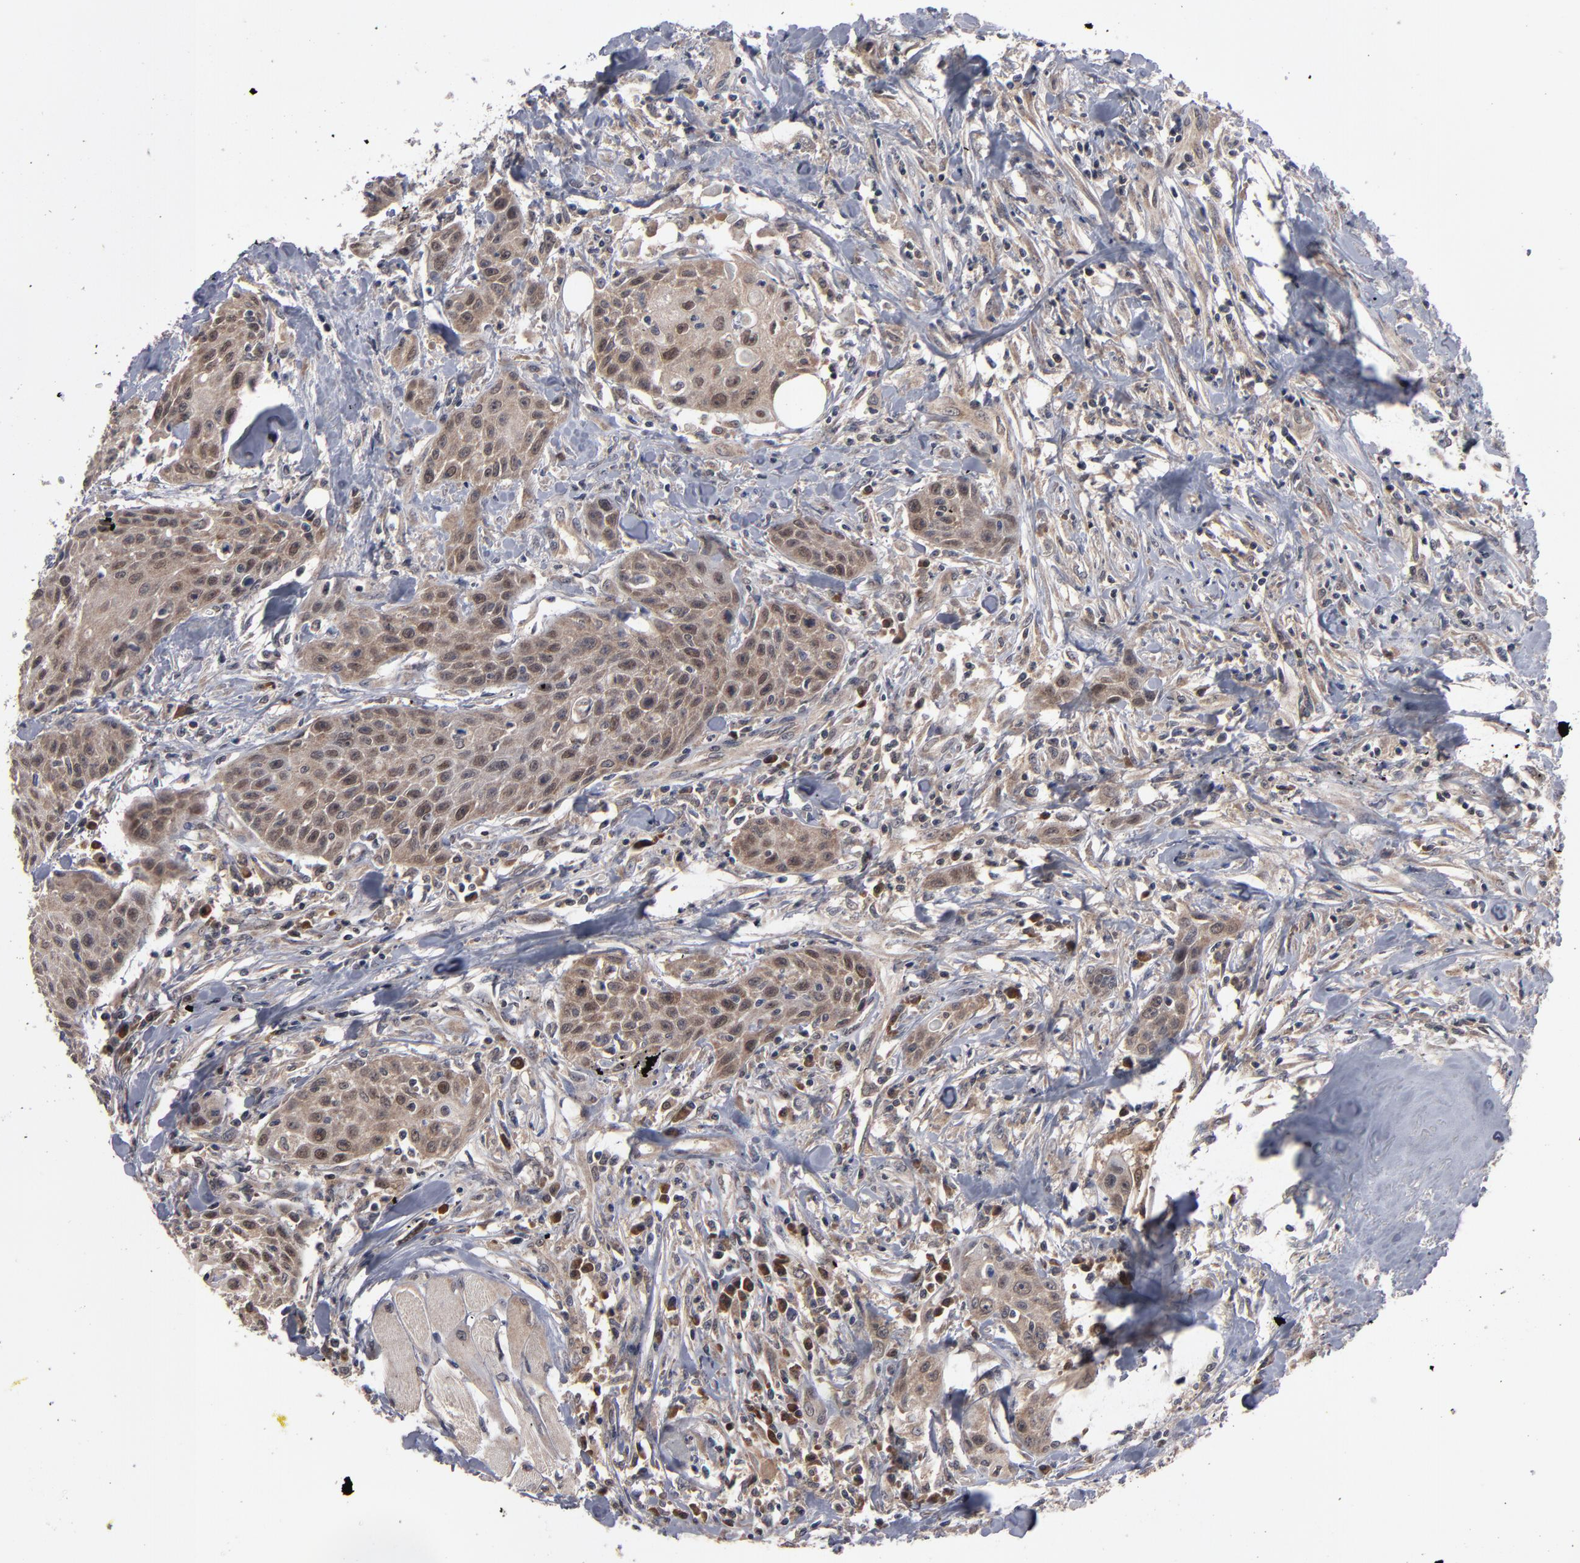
{"staining": {"intensity": "weak", "quantity": "25%-75%", "location": "cytoplasmic/membranous"}, "tissue": "head and neck cancer", "cell_type": "Tumor cells", "image_type": "cancer", "snomed": [{"axis": "morphology", "description": "Squamous cell carcinoma, NOS"}, {"axis": "topography", "description": "Oral tissue"}, {"axis": "topography", "description": "Head-Neck"}], "caption": "DAB (3,3'-diaminobenzidine) immunohistochemical staining of human head and neck cancer (squamous cell carcinoma) demonstrates weak cytoplasmic/membranous protein positivity in about 25%-75% of tumor cells.", "gene": "ALG13", "patient": {"sex": "female", "age": 82}}